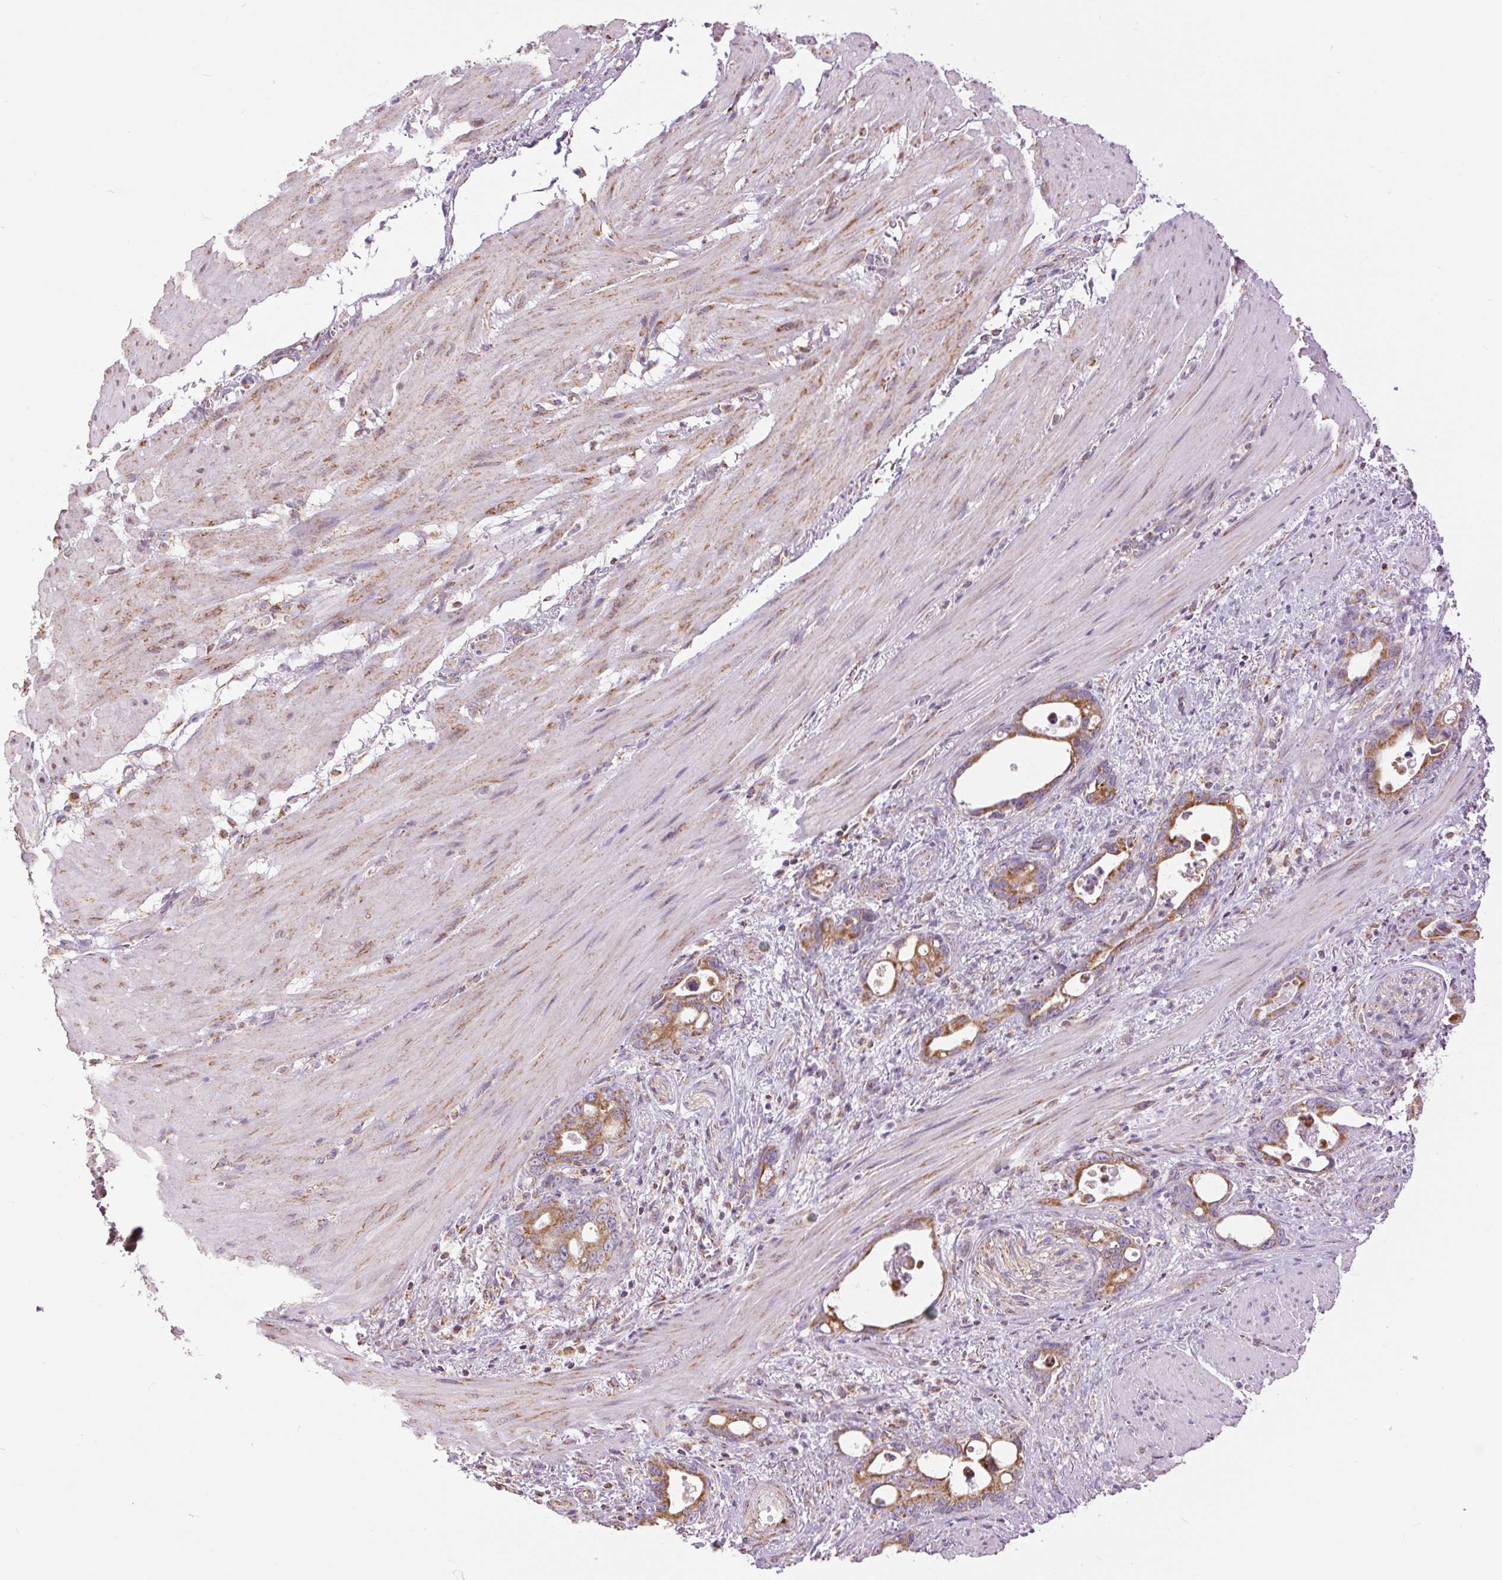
{"staining": {"intensity": "moderate", "quantity": ">75%", "location": "cytoplasmic/membranous"}, "tissue": "stomach cancer", "cell_type": "Tumor cells", "image_type": "cancer", "snomed": [{"axis": "morphology", "description": "Normal tissue, NOS"}, {"axis": "morphology", "description": "Adenocarcinoma, NOS"}, {"axis": "topography", "description": "Esophagus"}, {"axis": "topography", "description": "Stomach, upper"}], "caption": "Brown immunohistochemical staining in human adenocarcinoma (stomach) displays moderate cytoplasmic/membranous expression in about >75% of tumor cells.", "gene": "ATP5PB", "patient": {"sex": "male", "age": 74}}